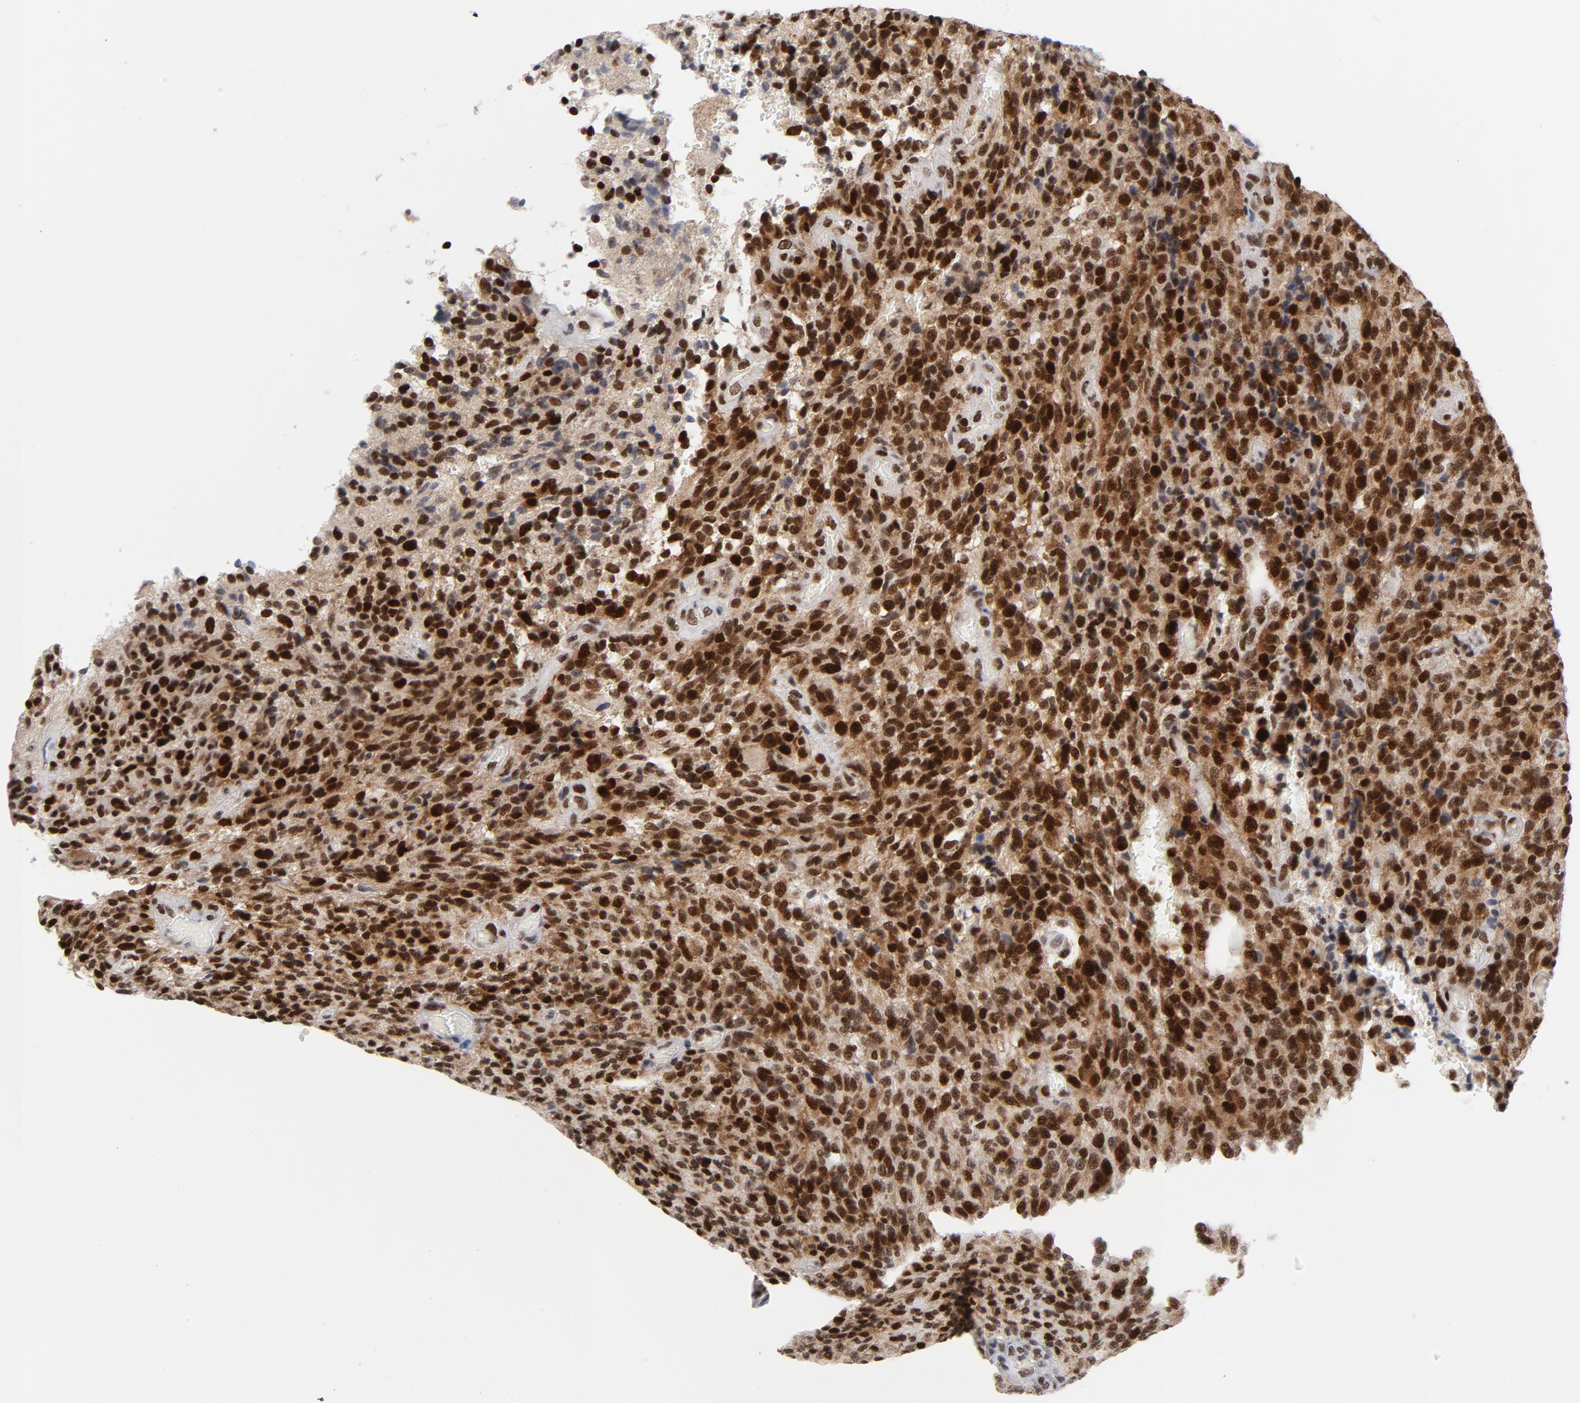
{"staining": {"intensity": "strong", "quantity": ">75%", "location": "nuclear"}, "tissue": "glioma", "cell_type": "Tumor cells", "image_type": "cancer", "snomed": [{"axis": "morphology", "description": "Normal tissue, NOS"}, {"axis": "morphology", "description": "Glioma, malignant, High grade"}, {"axis": "topography", "description": "Cerebral cortex"}], "caption": "Immunohistochemical staining of human glioma shows high levels of strong nuclear protein expression in about >75% of tumor cells.", "gene": "RFC4", "patient": {"sex": "male", "age": 56}}